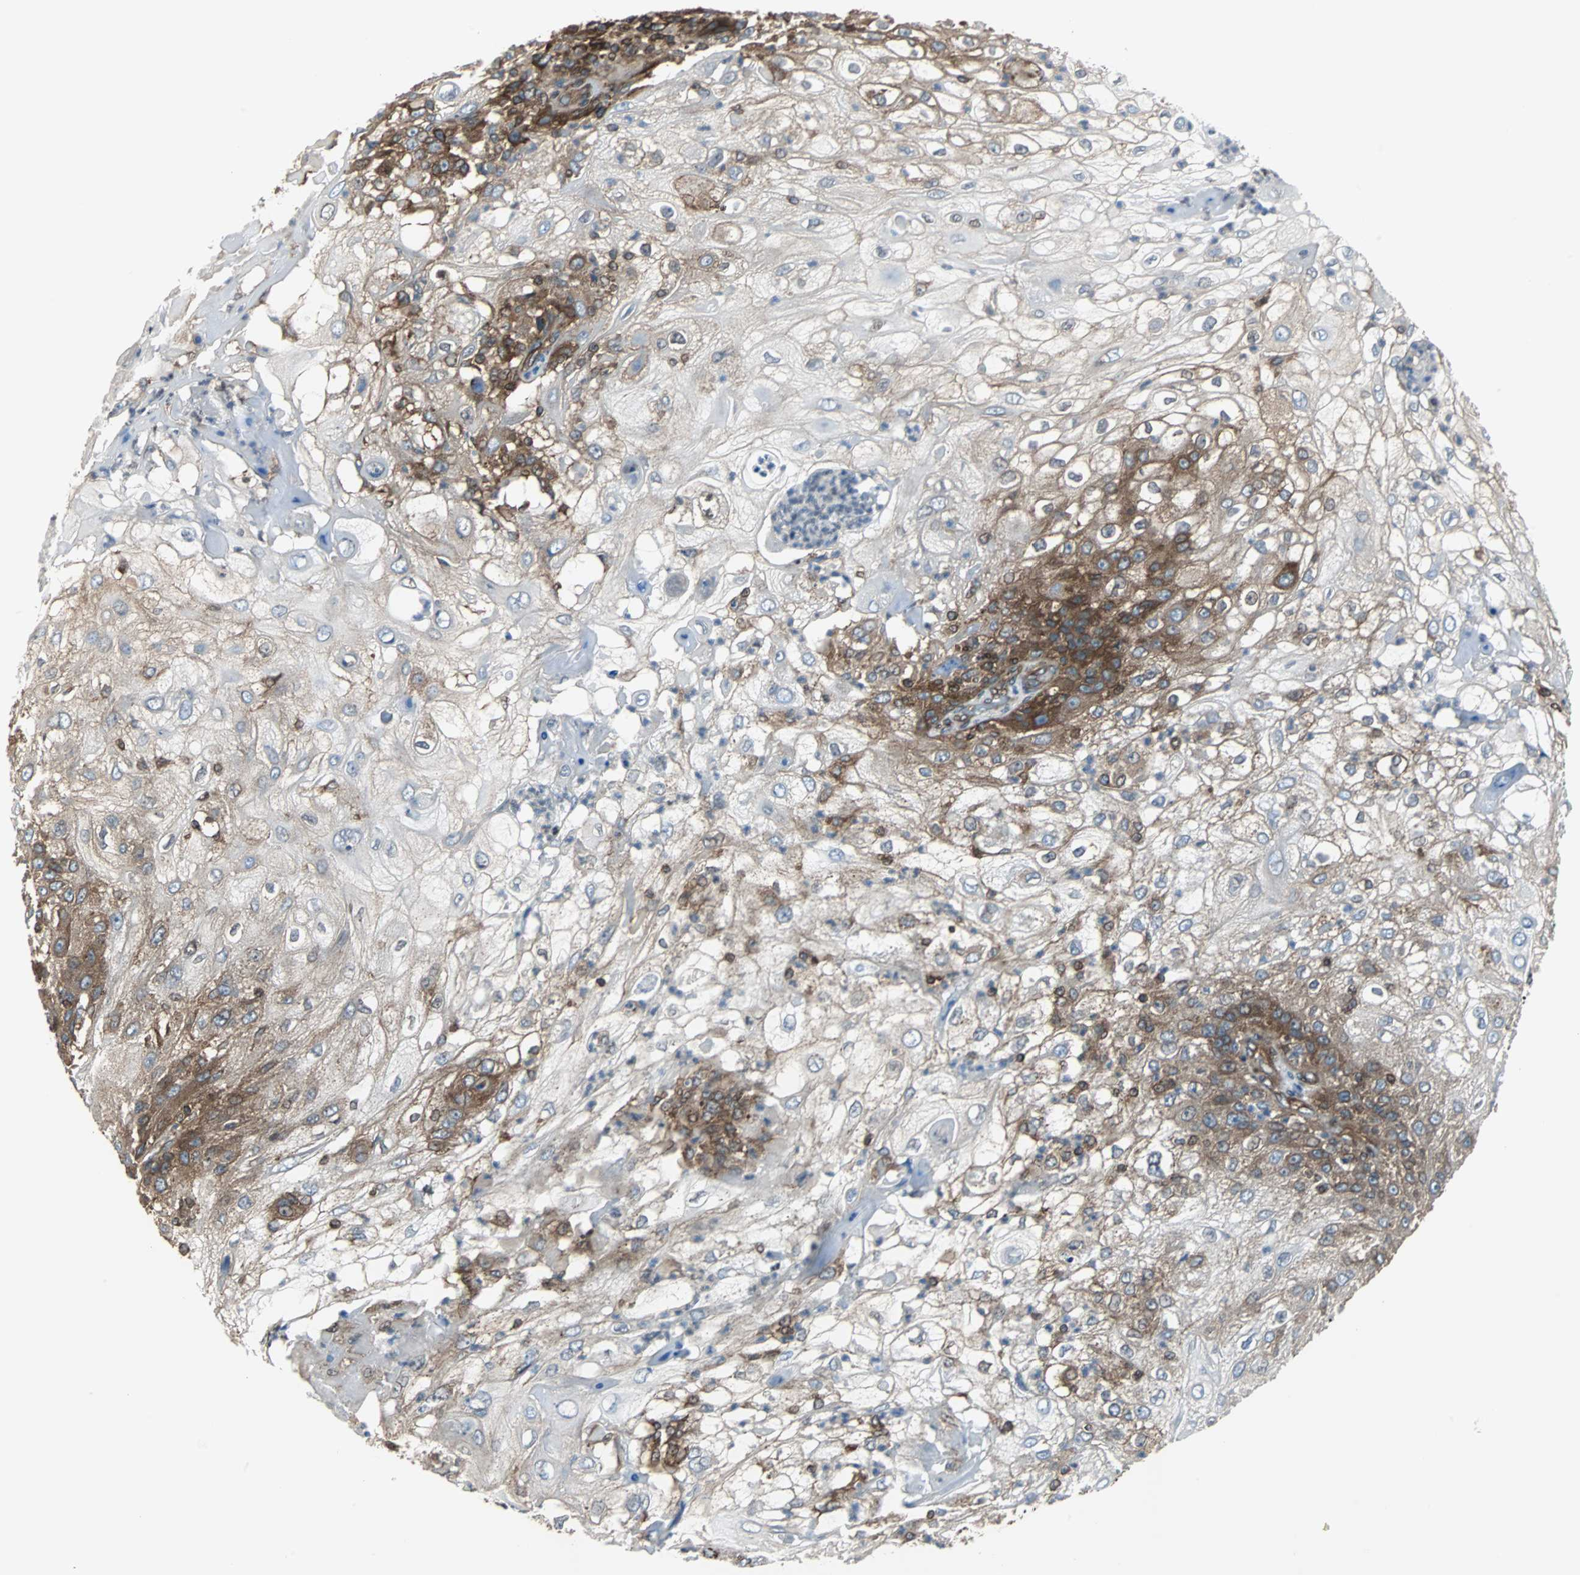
{"staining": {"intensity": "strong", "quantity": "25%-75%", "location": "cytoplasmic/membranous"}, "tissue": "skin cancer", "cell_type": "Tumor cells", "image_type": "cancer", "snomed": [{"axis": "morphology", "description": "Normal tissue, NOS"}, {"axis": "morphology", "description": "Squamous cell carcinoma, NOS"}, {"axis": "topography", "description": "Skin"}], "caption": "The immunohistochemical stain shows strong cytoplasmic/membranous positivity in tumor cells of skin squamous cell carcinoma tissue.", "gene": "RELA", "patient": {"sex": "female", "age": 83}}